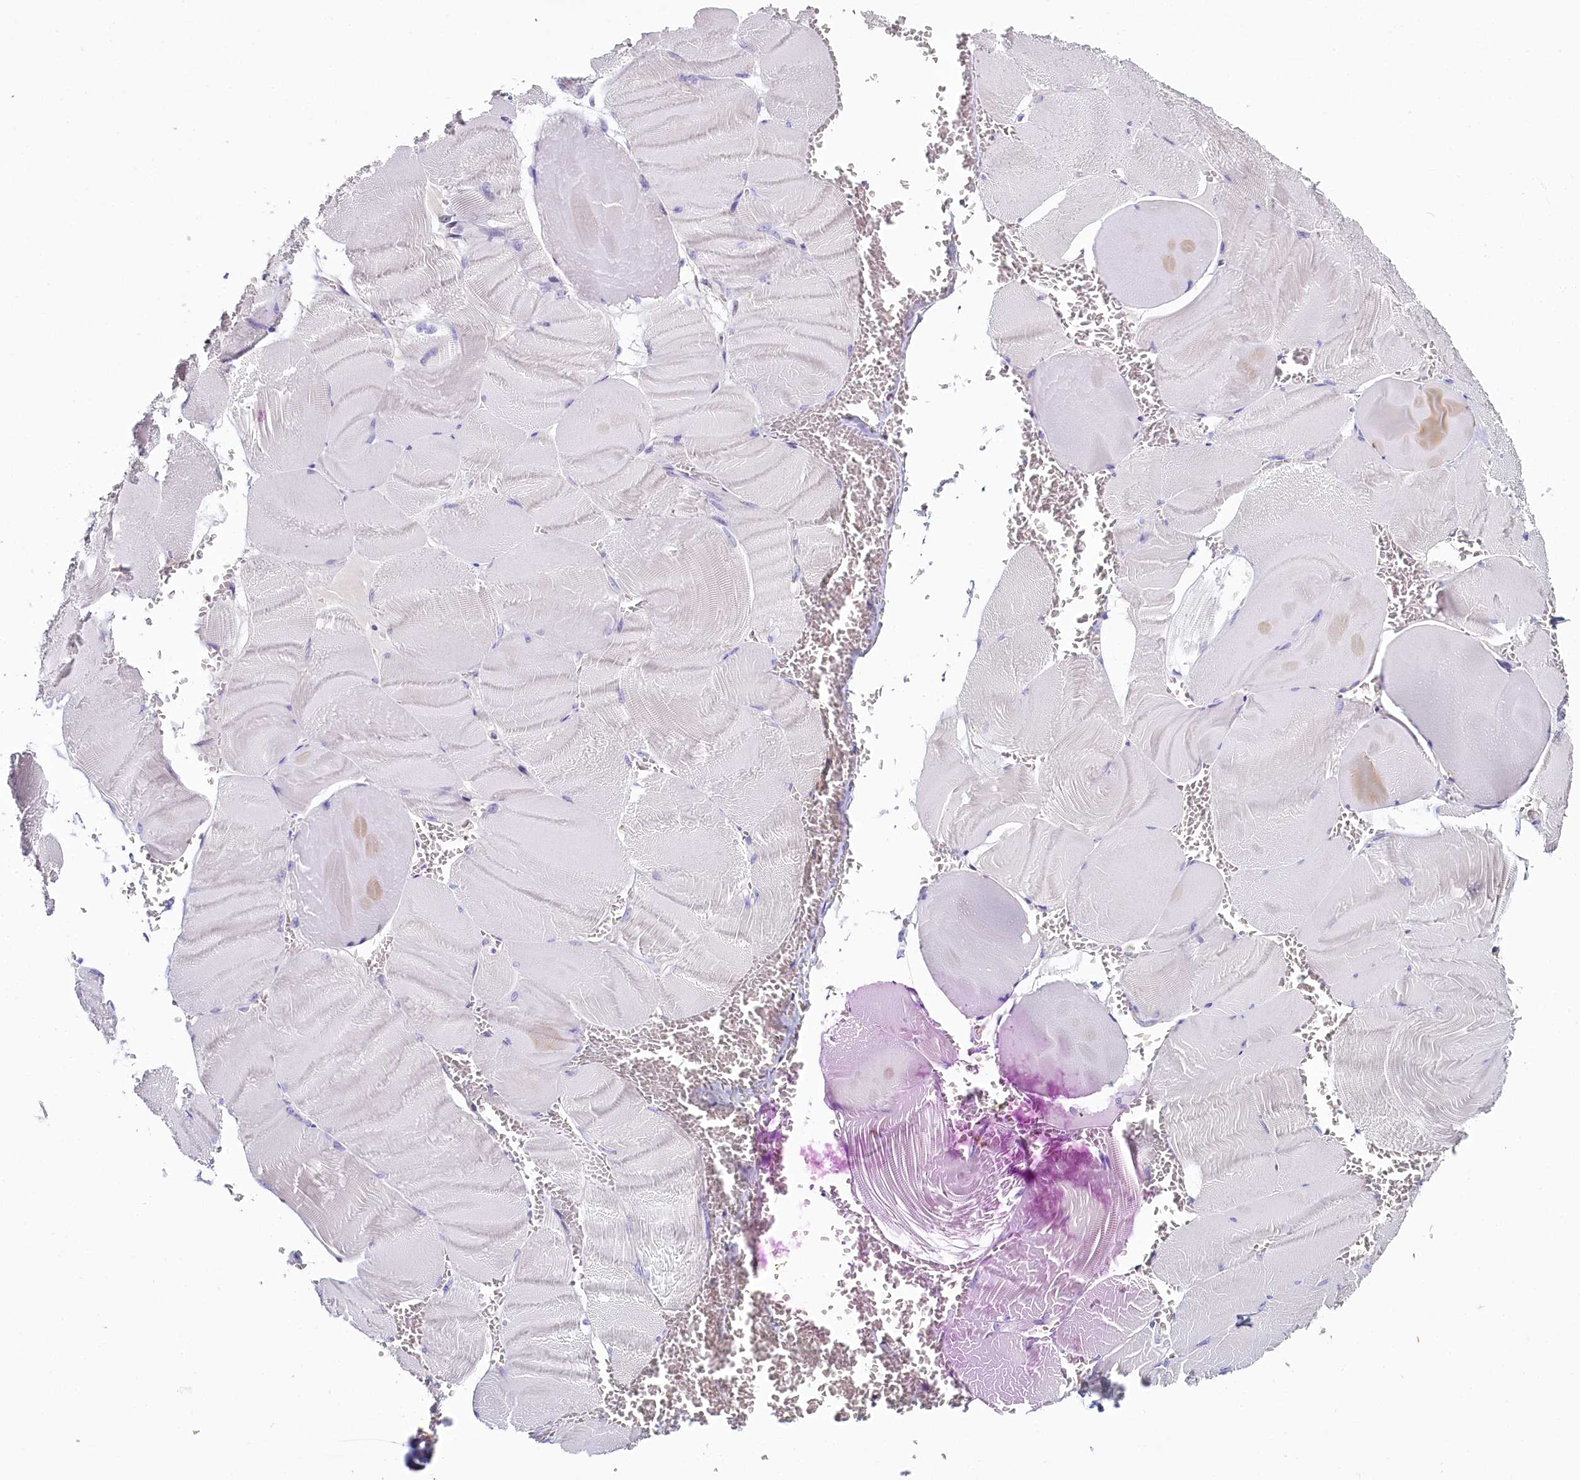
{"staining": {"intensity": "negative", "quantity": "none", "location": "none"}, "tissue": "skeletal muscle", "cell_type": "Myocytes", "image_type": "normal", "snomed": [{"axis": "morphology", "description": "Normal tissue, NOS"}, {"axis": "morphology", "description": "Basal cell carcinoma"}, {"axis": "topography", "description": "Skeletal muscle"}], "caption": "Image shows no significant protein positivity in myocytes of benign skeletal muscle.", "gene": "PDE6D", "patient": {"sex": "female", "age": 64}}